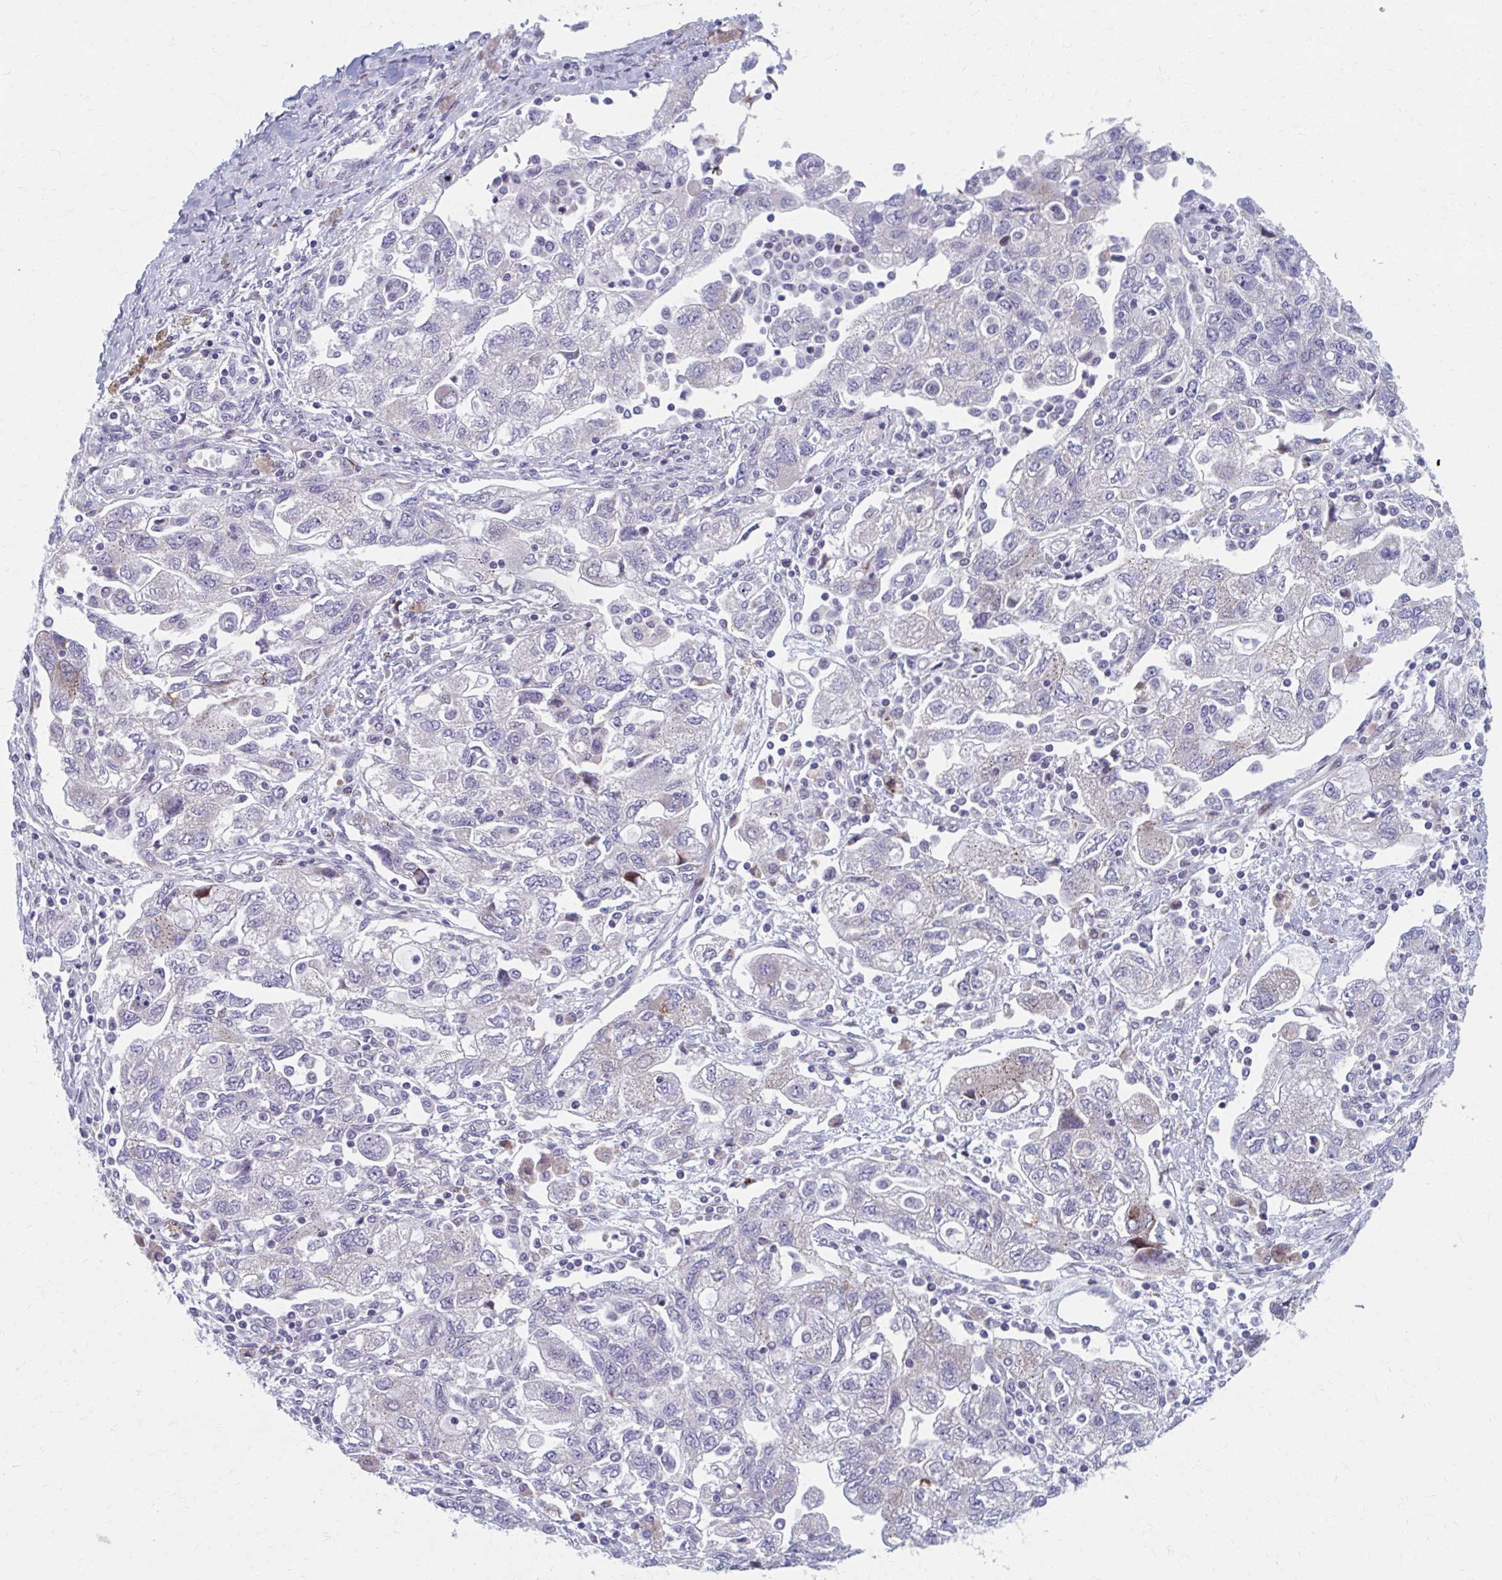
{"staining": {"intensity": "negative", "quantity": "none", "location": "none"}, "tissue": "ovarian cancer", "cell_type": "Tumor cells", "image_type": "cancer", "snomed": [{"axis": "morphology", "description": "Carcinoma, NOS"}, {"axis": "morphology", "description": "Cystadenocarcinoma, serous, NOS"}, {"axis": "topography", "description": "Ovary"}], "caption": "Immunohistochemistry of ovarian cancer (serous cystadenocarcinoma) reveals no expression in tumor cells.", "gene": "OLFM2", "patient": {"sex": "female", "age": 69}}